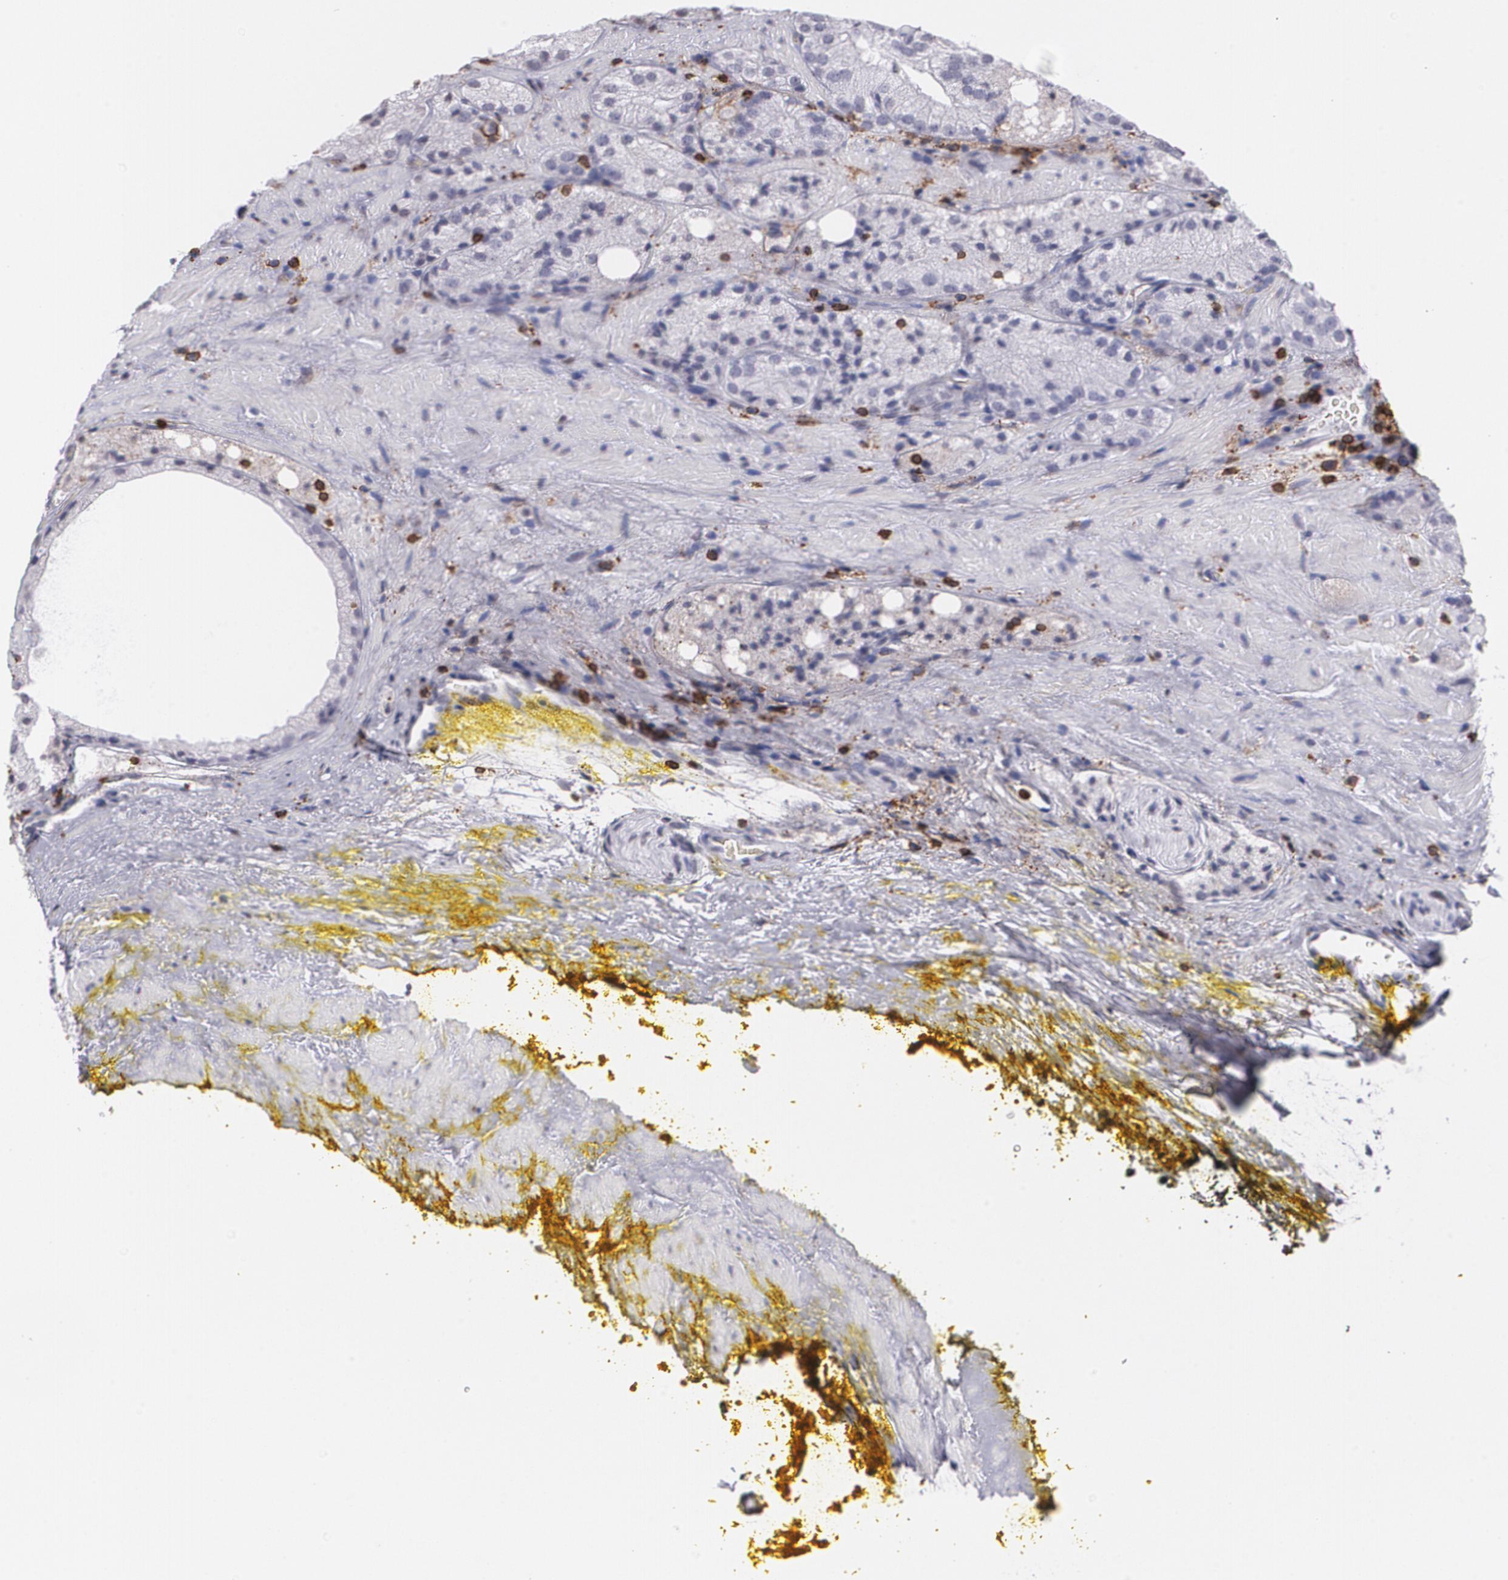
{"staining": {"intensity": "negative", "quantity": "none", "location": "none"}, "tissue": "prostate cancer", "cell_type": "Tumor cells", "image_type": "cancer", "snomed": [{"axis": "morphology", "description": "Adenocarcinoma, Low grade"}, {"axis": "topography", "description": "Prostate"}], "caption": "Immunohistochemistry of human prostate cancer demonstrates no staining in tumor cells.", "gene": "PTPRC", "patient": {"sex": "male", "age": 60}}